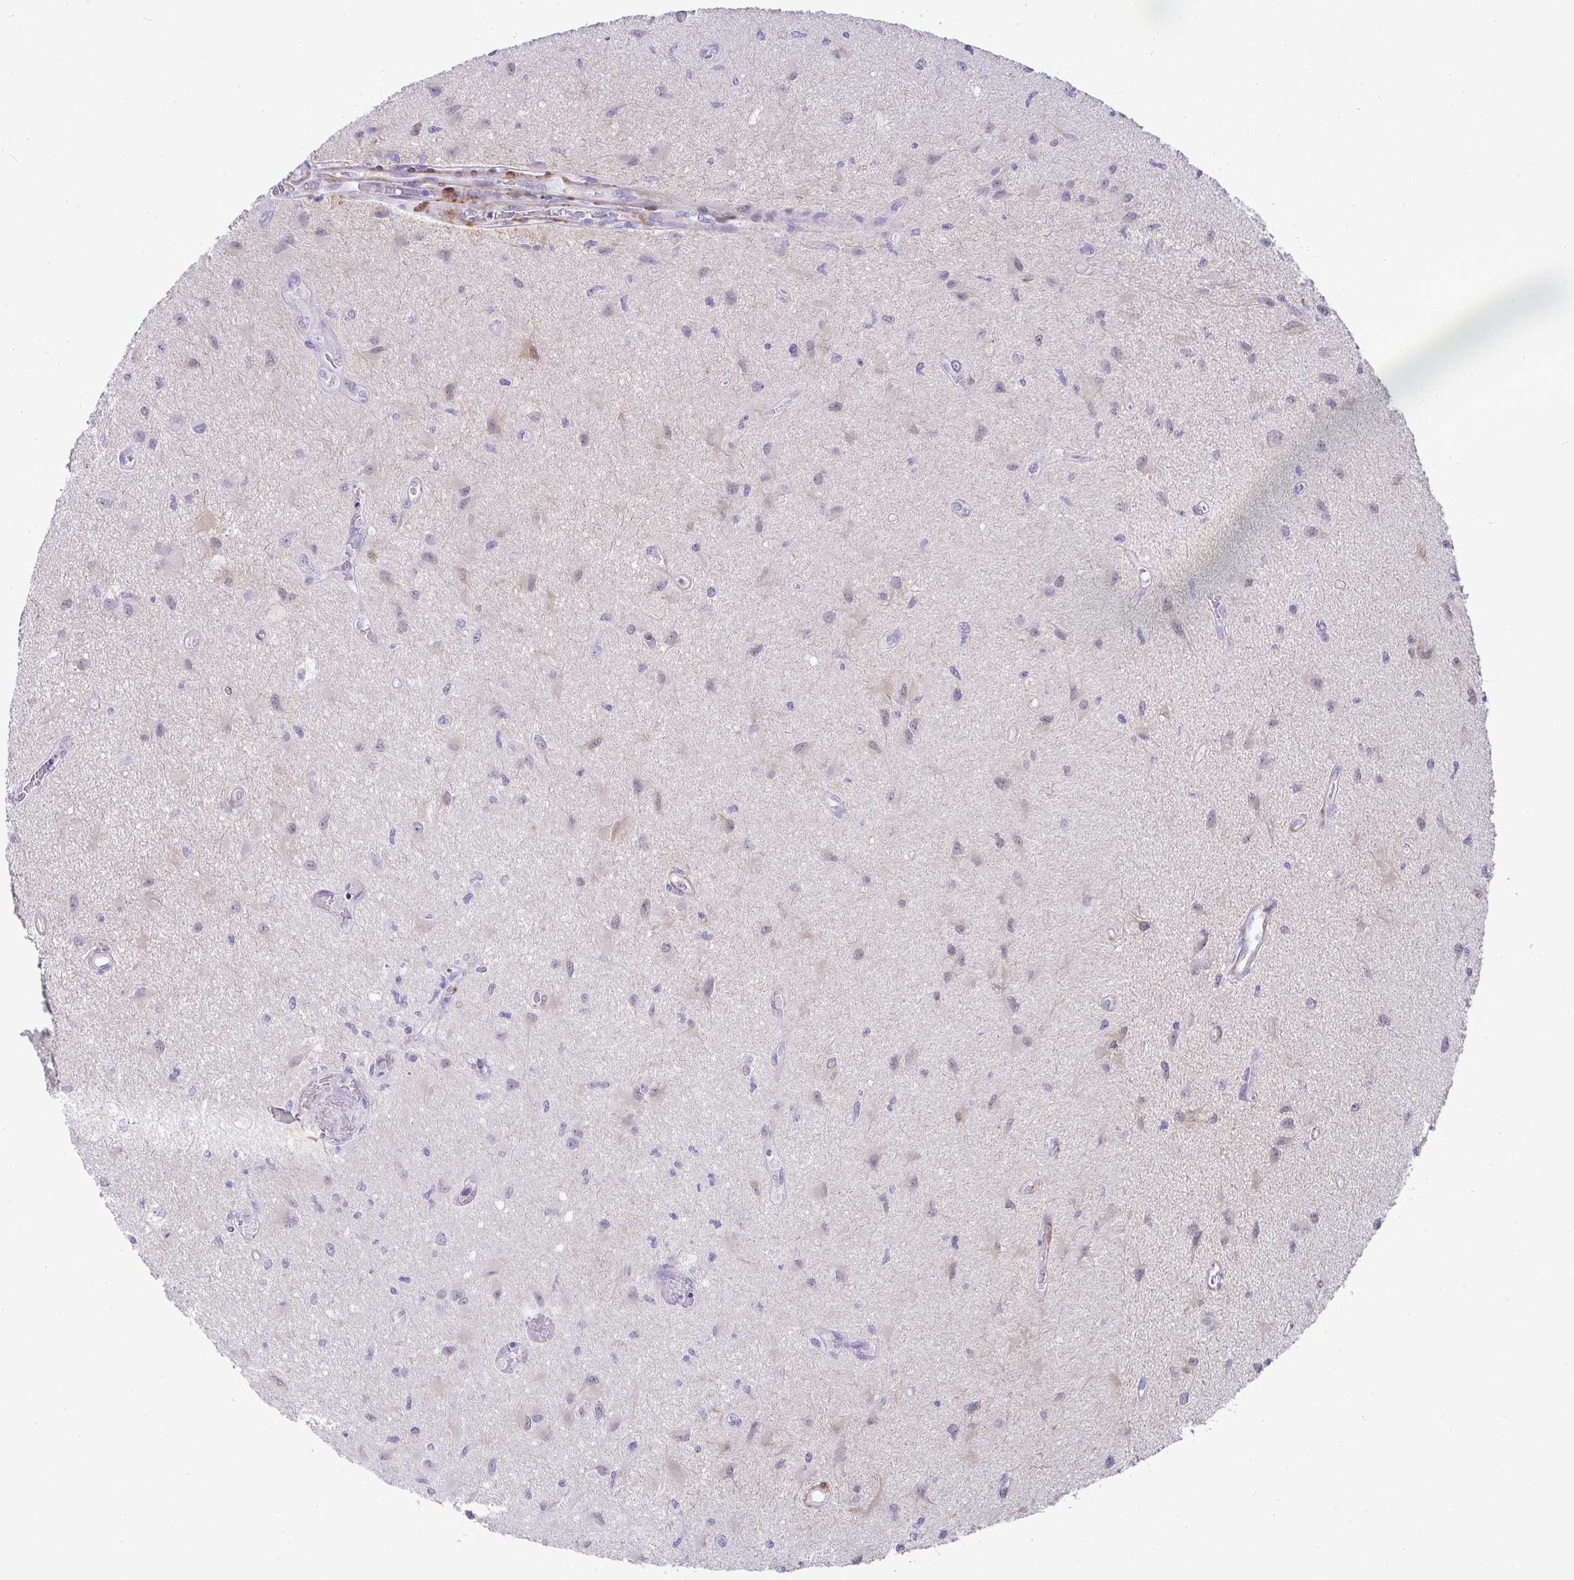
{"staining": {"intensity": "negative", "quantity": "none", "location": "none"}, "tissue": "glioma", "cell_type": "Tumor cells", "image_type": "cancer", "snomed": [{"axis": "morphology", "description": "Glioma, malignant, High grade"}, {"axis": "topography", "description": "Brain"}], "caption": "Tumor cells are negative for protein expression in human malignant high-grade glioma.", "gene": "HSPB6", "patient": {"sex": "male", "age": 67}}